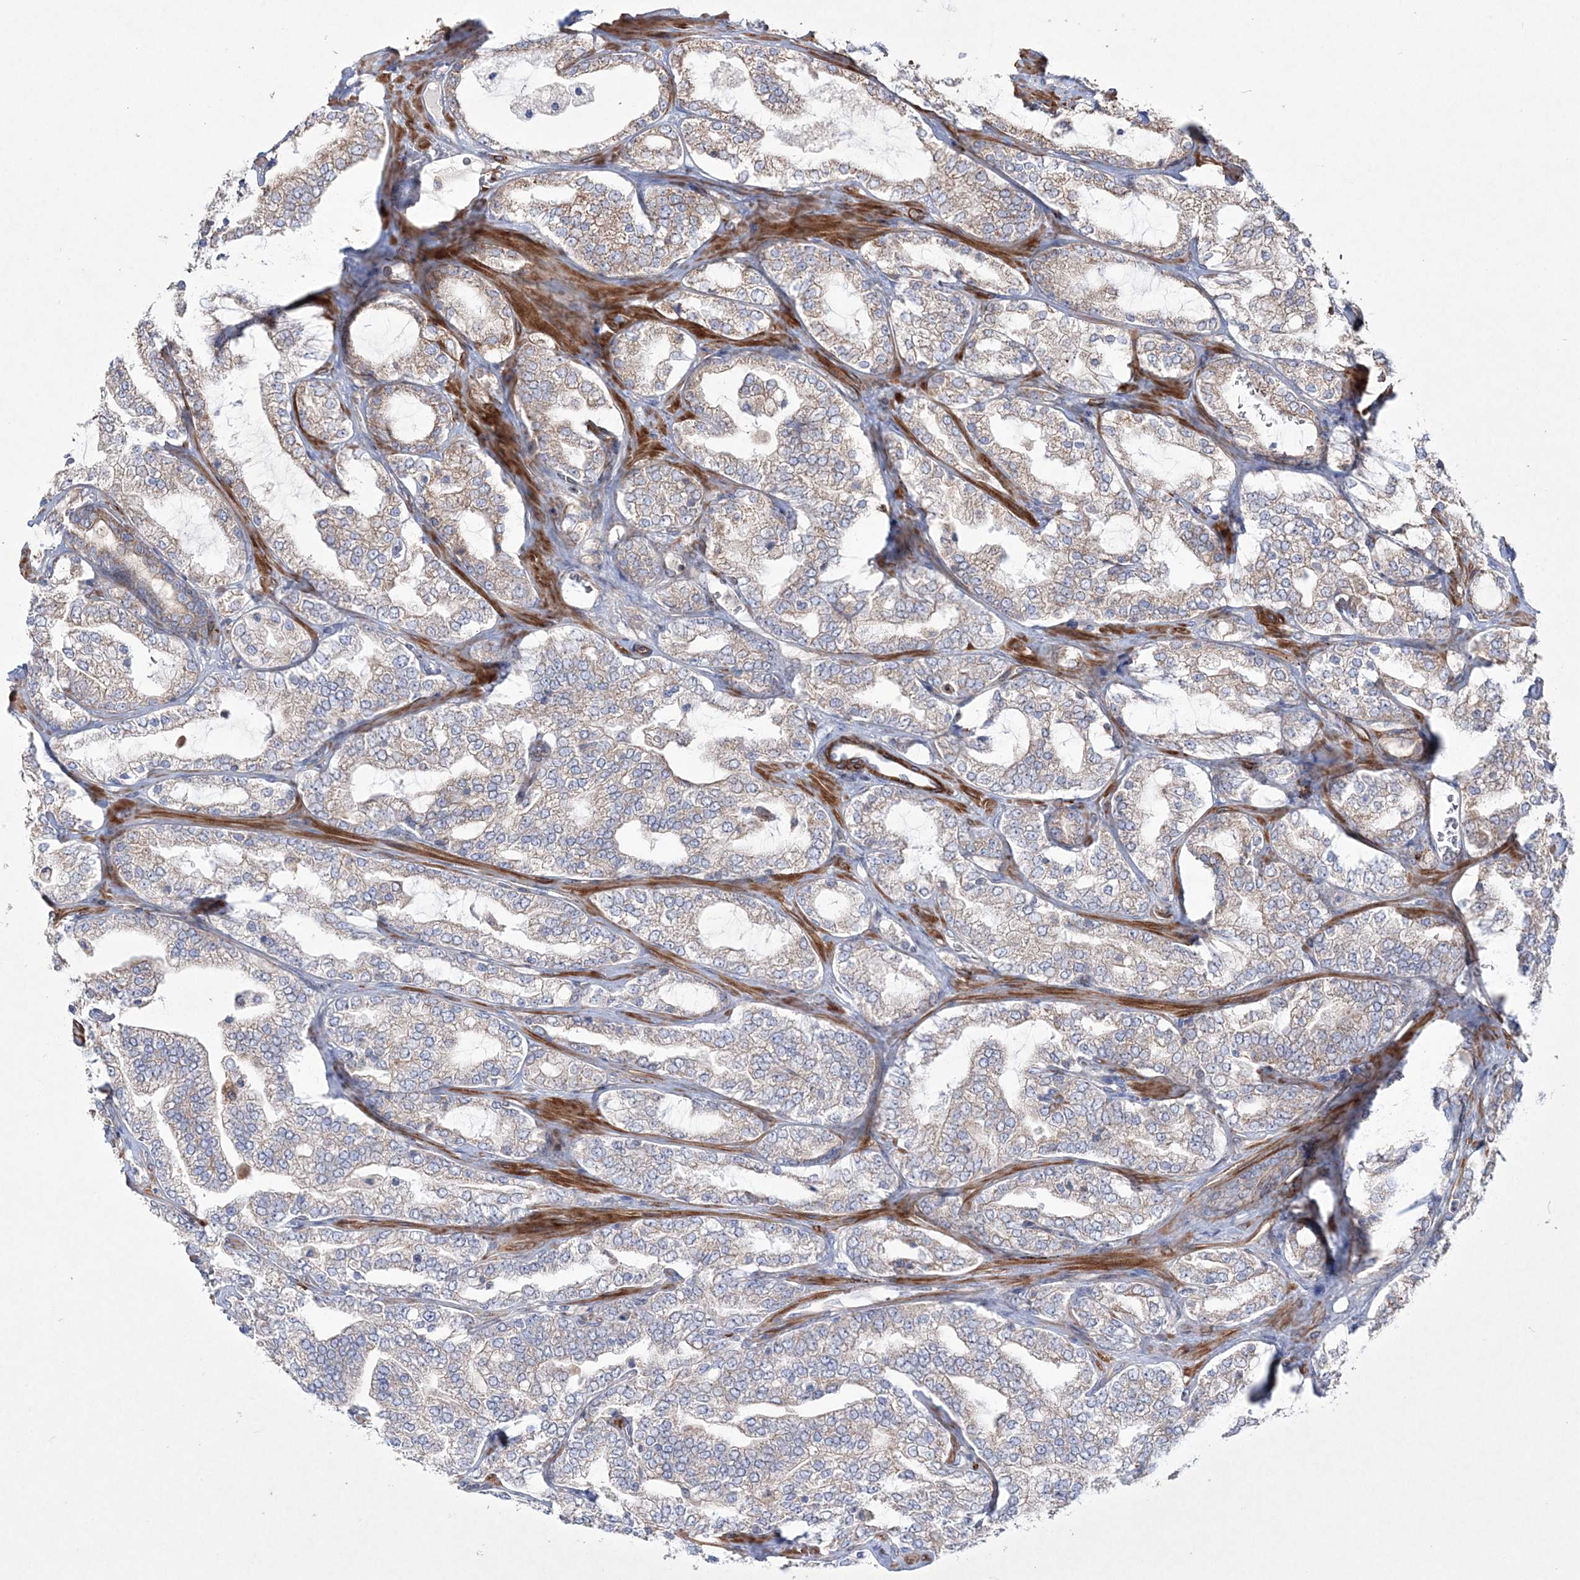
{"staining": {"intensity": "weak", "quantity": ">75%", "location": "cytoplasmic/membranous"}, "tissue": "prostate cancer", "cell_type": "Tumor cells", "image_type": "cancer", "snomed": [{"axis": "morphology", "description": "Adenocarcinoma, High grade"}, {"axis": "topography", "description": "Prostate"}], "caption": "Weak cytoplasmic/membranous protein expression is appreciated in approximately >75% of tumor cells in prostate adenocarcinoma (high-grade).", "gene": "RICTOR", "patient": {"sex": "male", "age": 64}}